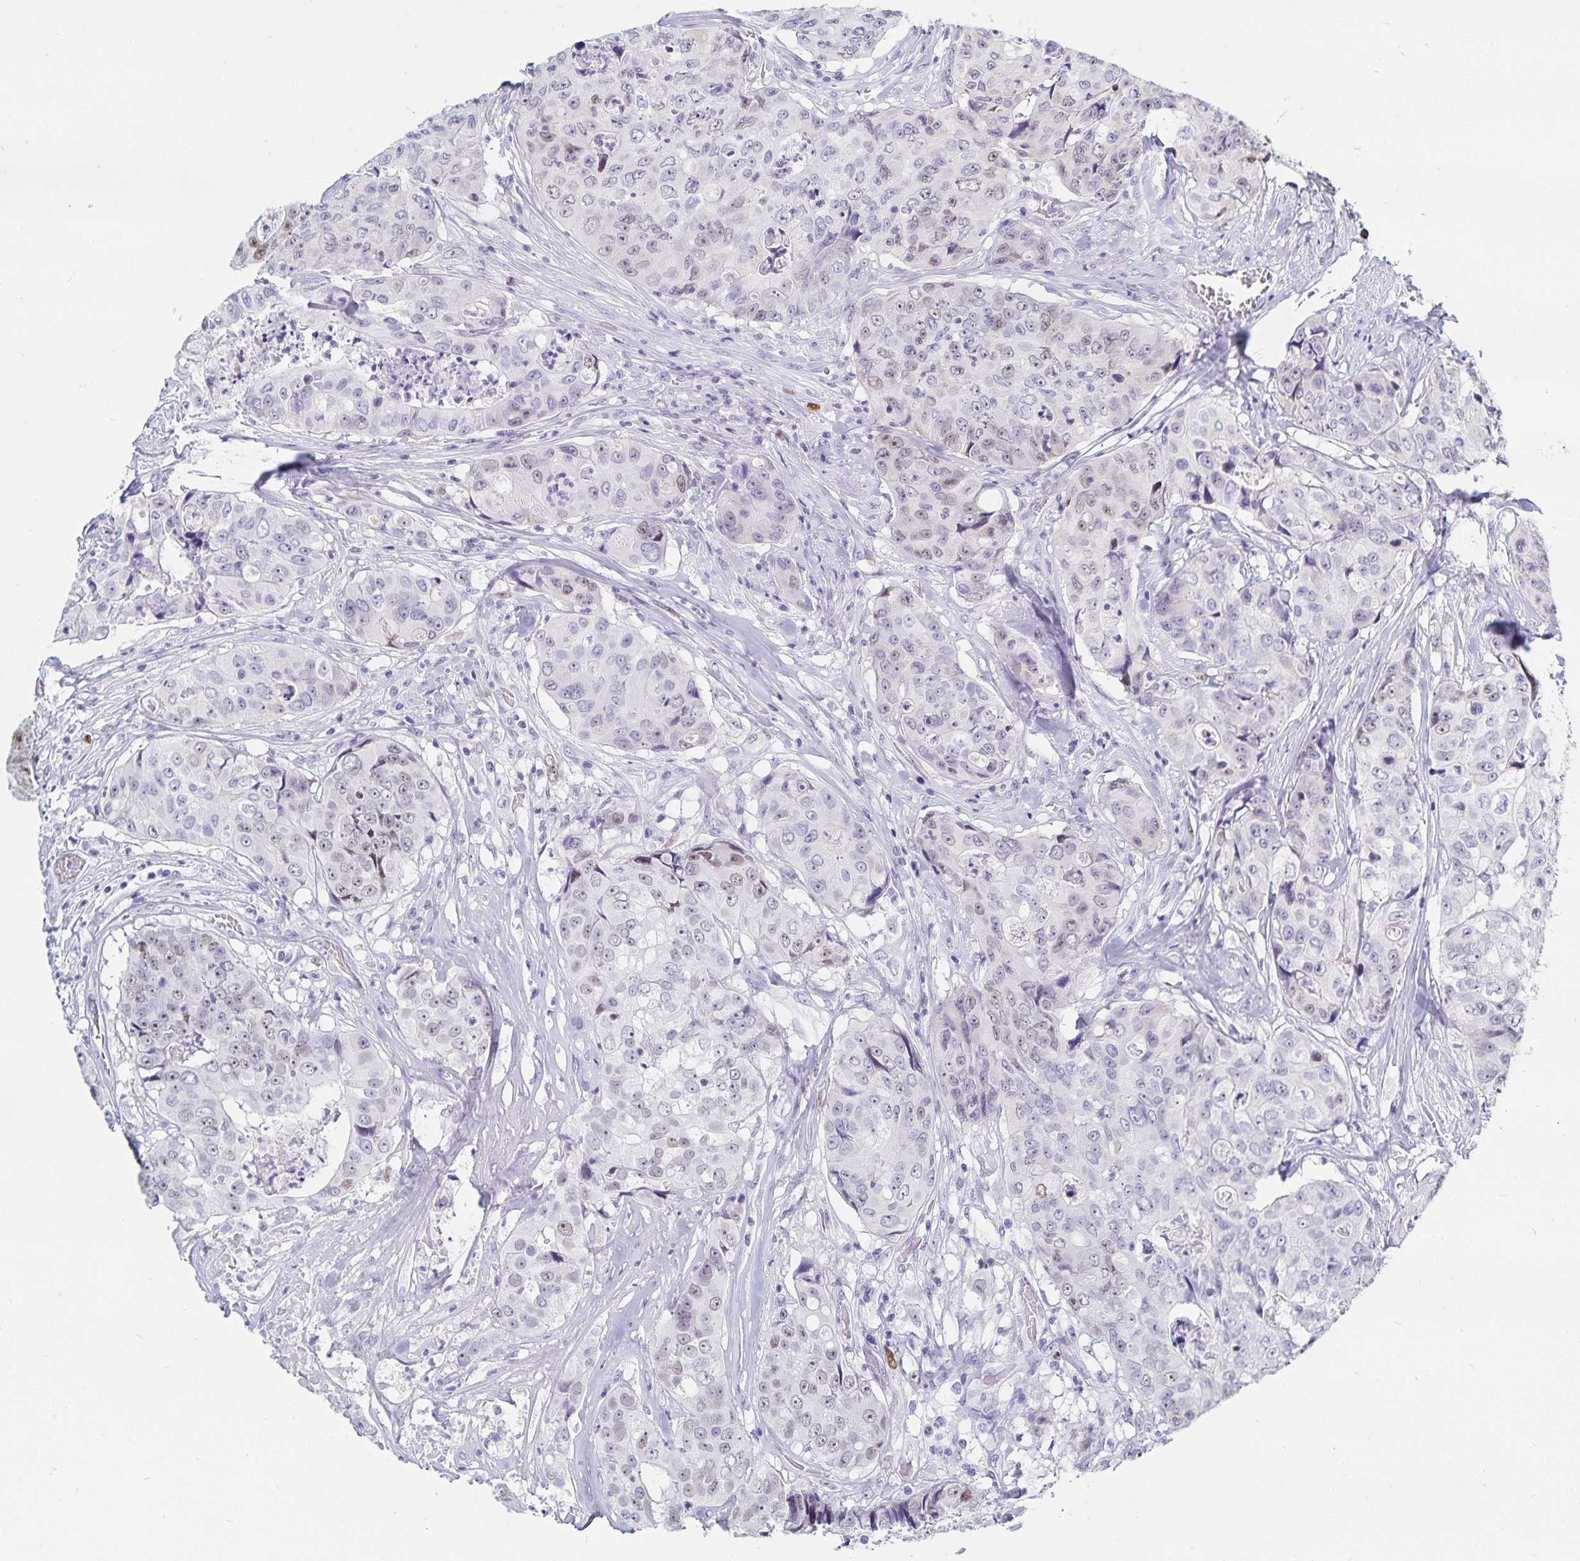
{"staining": {"intensity": "negative", "quantity": "none", "location": "none"}, "tissue": "colorectal cancer", "cell_type": "Tumor cells", "image_type": "cancer", "snomed": [{"axis": "morphology", "description": "Adenocarcinoma, NOS"}, {"axis": "topography", "description": "Rectum"}], "caption": "Tumor cells are negative for brown protein staining in adenocarcinoma (colorectal).", "gene": "HMGB3", "patient": {"sex": "female", "age": 62}}